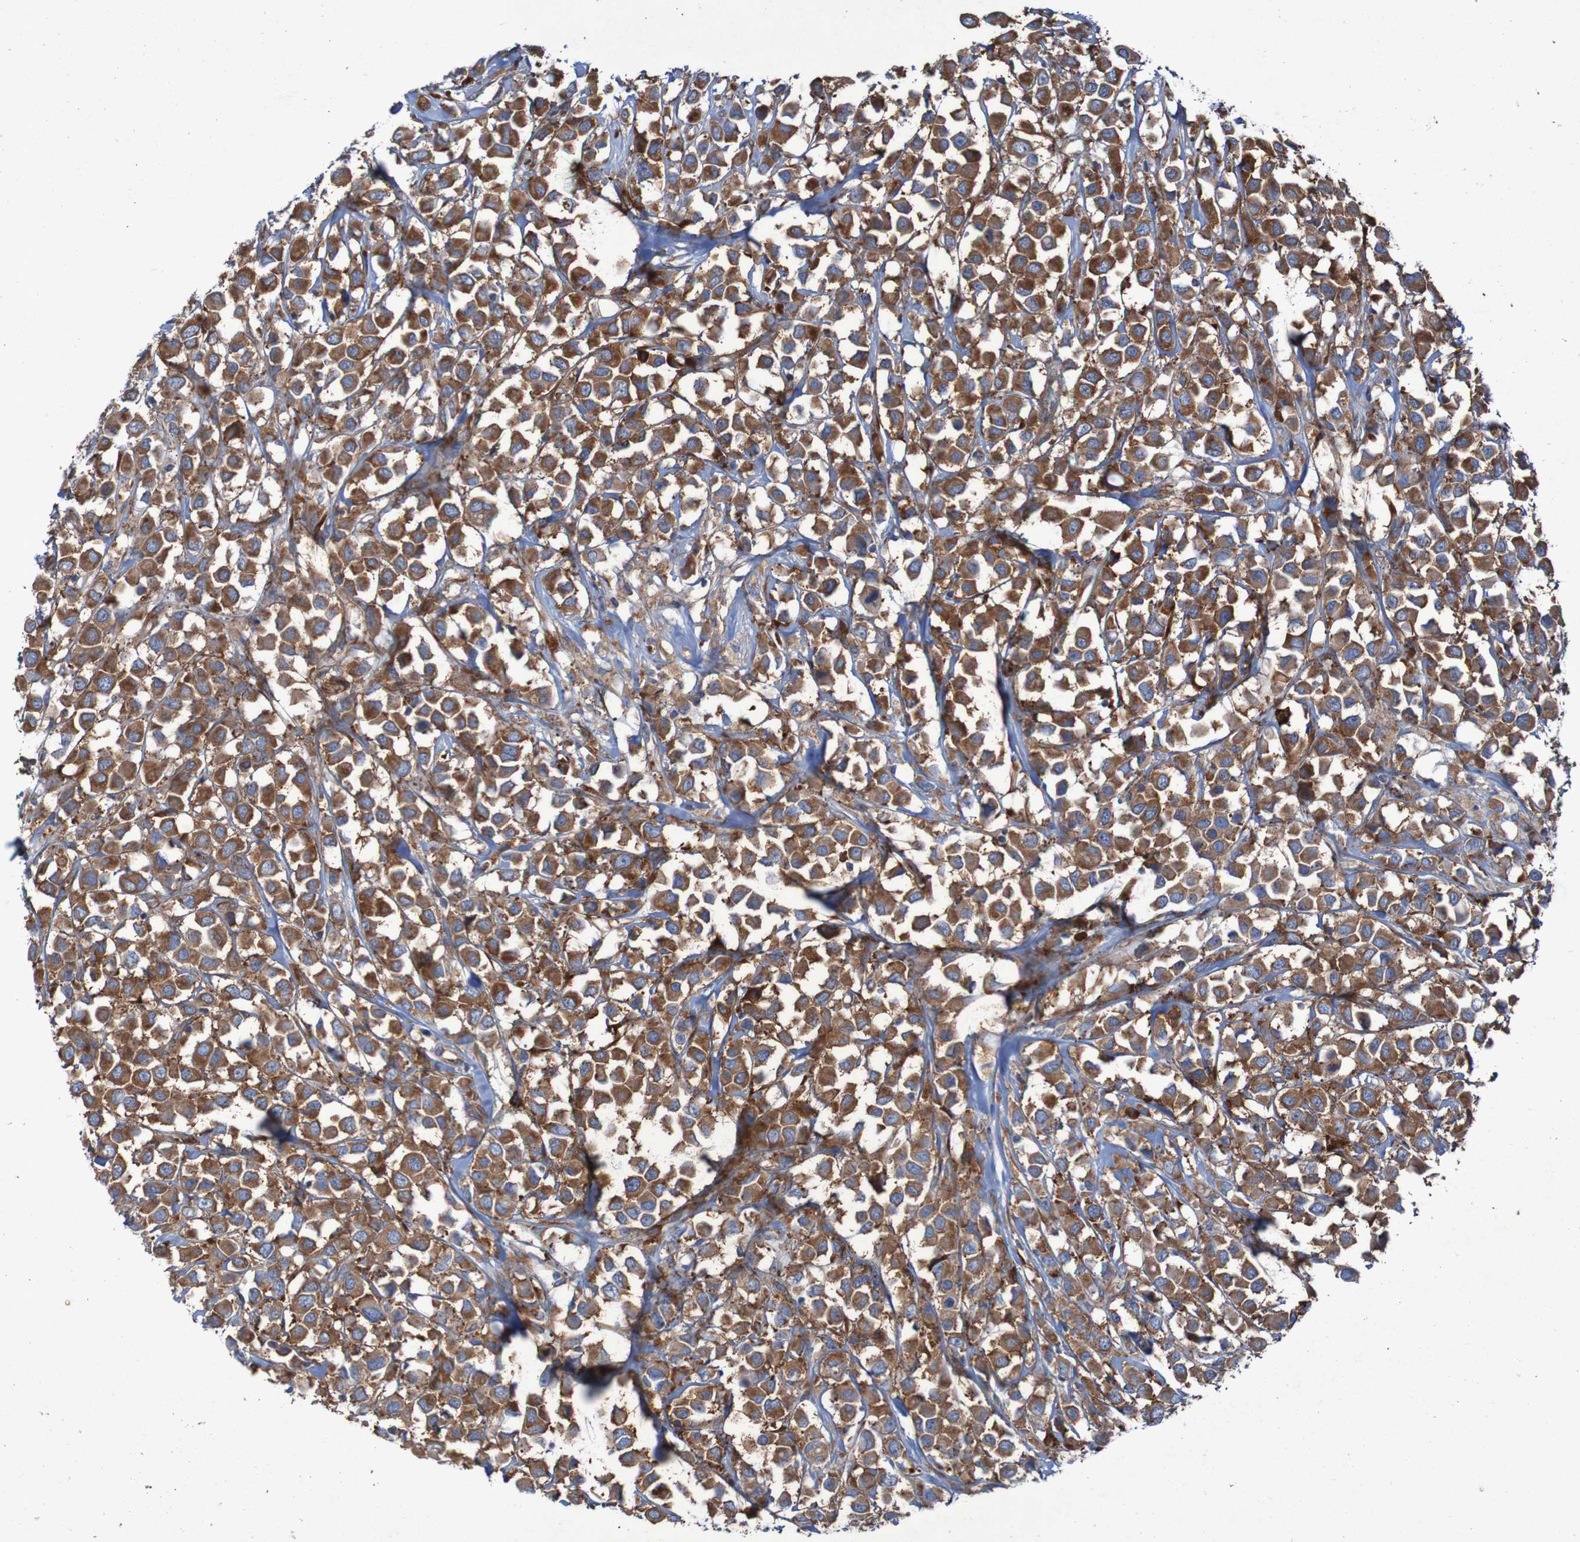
{"staining": {"intensity": "strong", "quantity": ">75%", "location": "cytoplasmic/membranous"}, "tissue": "breast cancer", "cell_type": "Tumor cells", "image_type": "cancer", "snomed": [{"axis": "morphology", "description": "Duct carcinoma"}, {"axis": "topography", "description": "Breast"}], "caption": "High-power microscopy captured an IHC histopathology image of breast cancer (invasive ductal carcinoma), revealing strong cytoplasmic/membranous expression in approximately >75% of tumor cells.", "gene": "RPL10", "patient": {"sex": "female", "age": 61}}